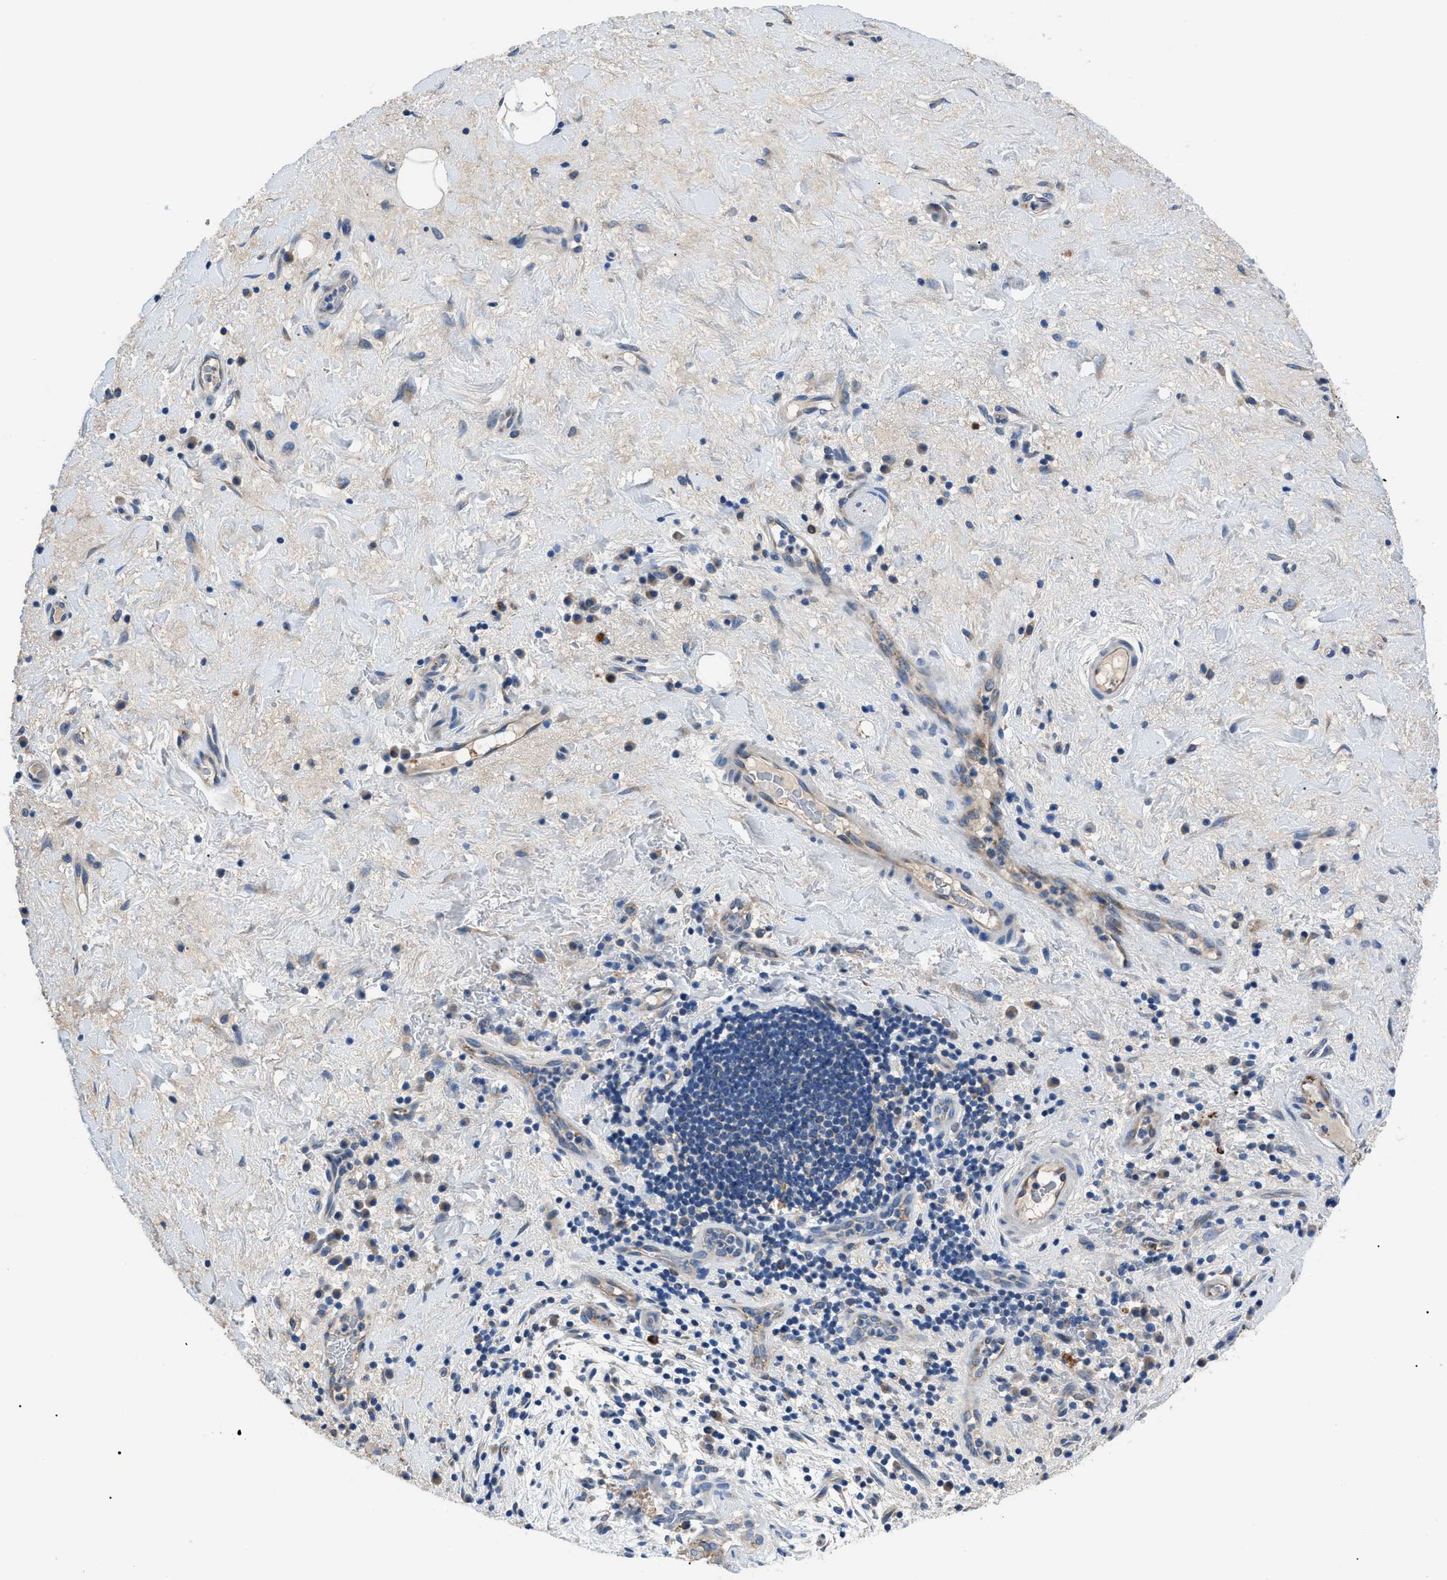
{"staining": {"intensity": "moderate", "quantity": ">75%", "location": "cytoplasmic/membranous"}, "tissue": "liver cancer", "cell_type": "Tumor cells", "image_type": "cancer", "snomed": [{"axis": "morphology", "description": "Cholangiocarcinoma"}, {"axis": "topography", "description": "Liver"}], "caption": "Moderate cytoplasmic/membranous positivity for a protein is seen in about >75% of tumor cells of cholangiocarcinoma (liver) using immunohistochemistry (IHC).", "gene": "ZDHHC24", "patient": {"sex": "female", "age": 38}}